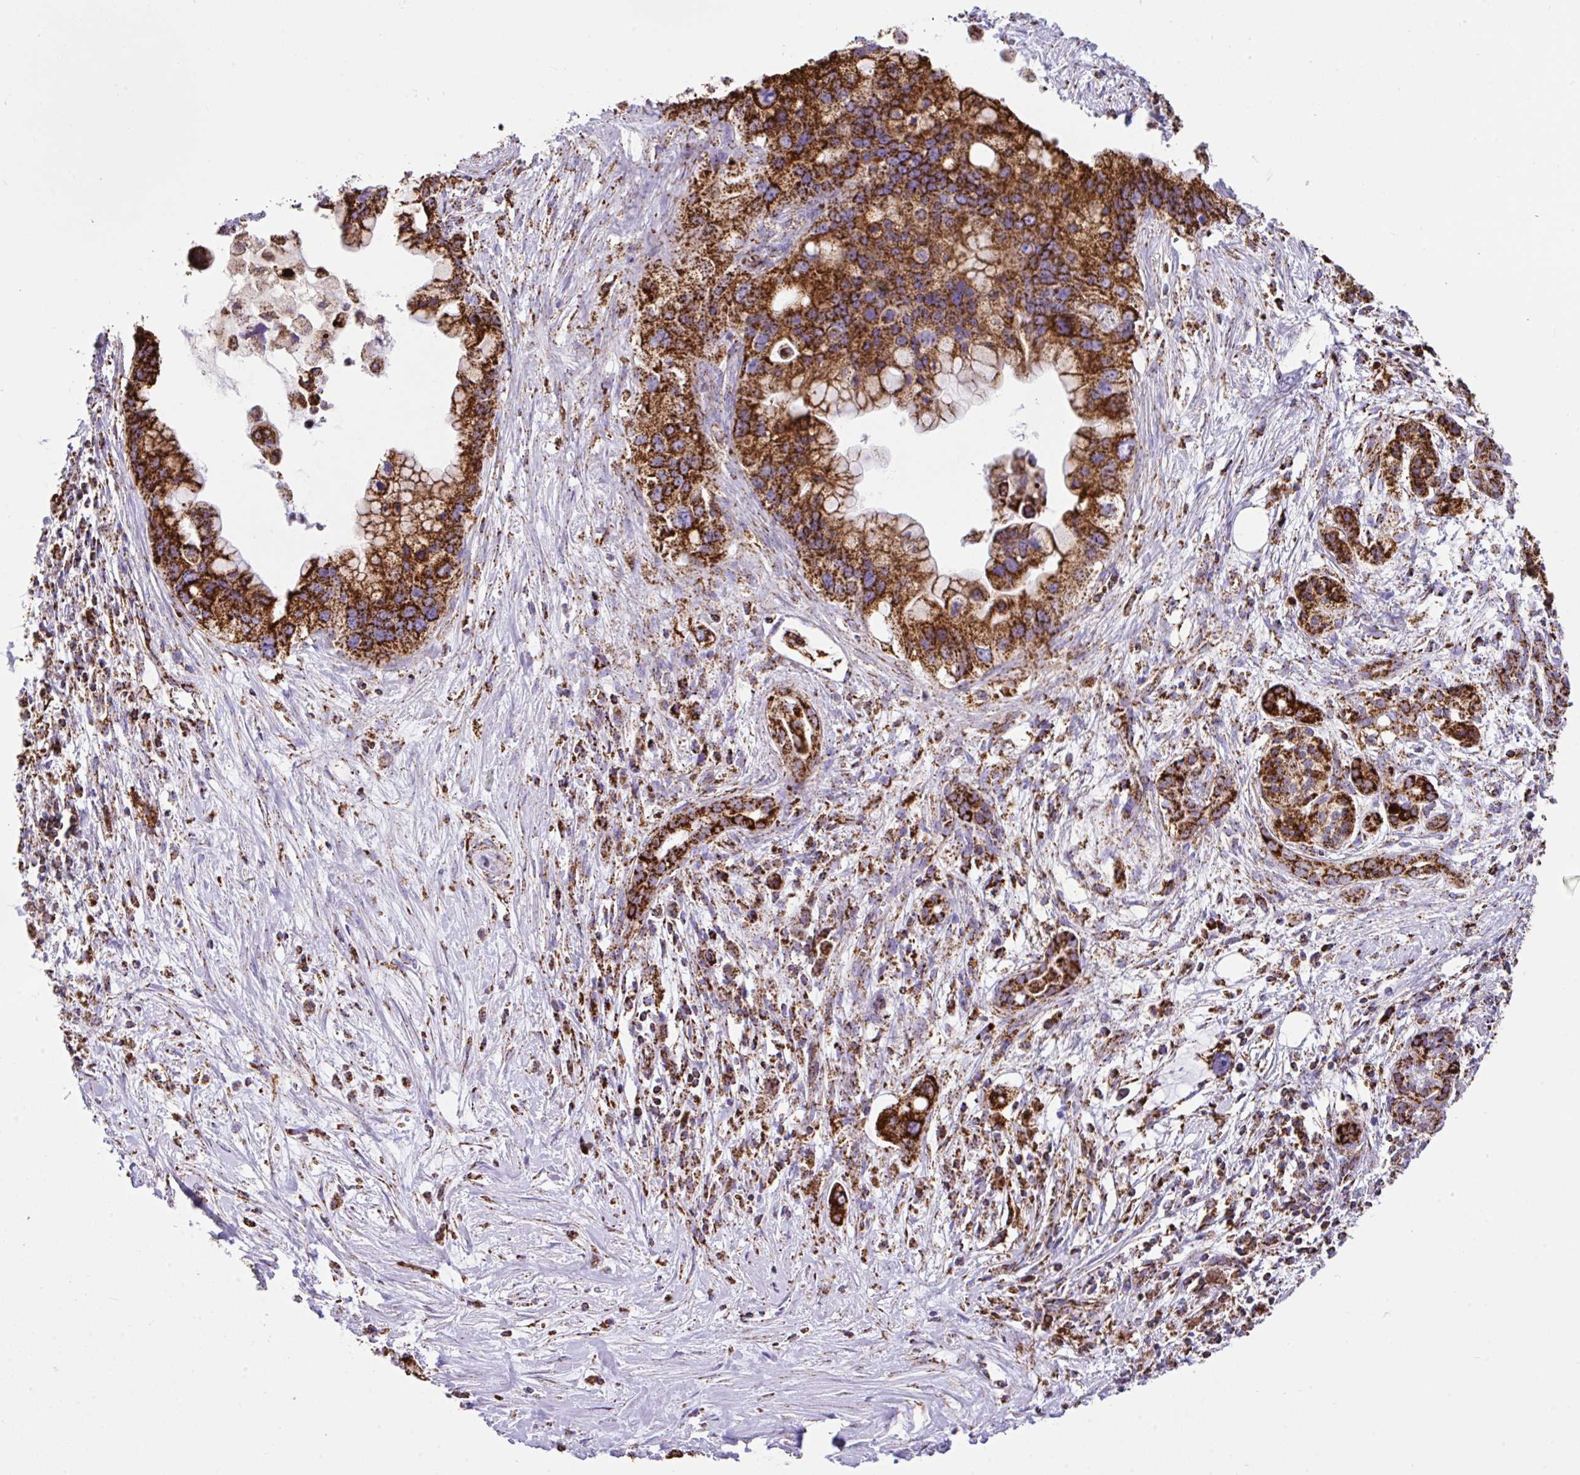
{"staining": {"intensity": "strong", "quantity": ">75%", "location": "cytoplasmic/membranous"}, "tissue": "pancreatic cancer", "cell_type": "Tumor cells", "image_type": "cancer", "snomed": [{"axis": "morphology", "description": "Adenocarcinoma, NOS"}, {"axis": "topography", "description": "Pancreas"}], "caption": "This image demonstrates pancreatic cancer stained with immunohistochemistry (IHC) to label a protein in brown. The cytoplasmic/membranous of tumor cells show strong positivity for the protein. Nuclei are counter-stained blue.", "gene": "ANKRD33B", "patient": {"sex": "female", "age": 83}}